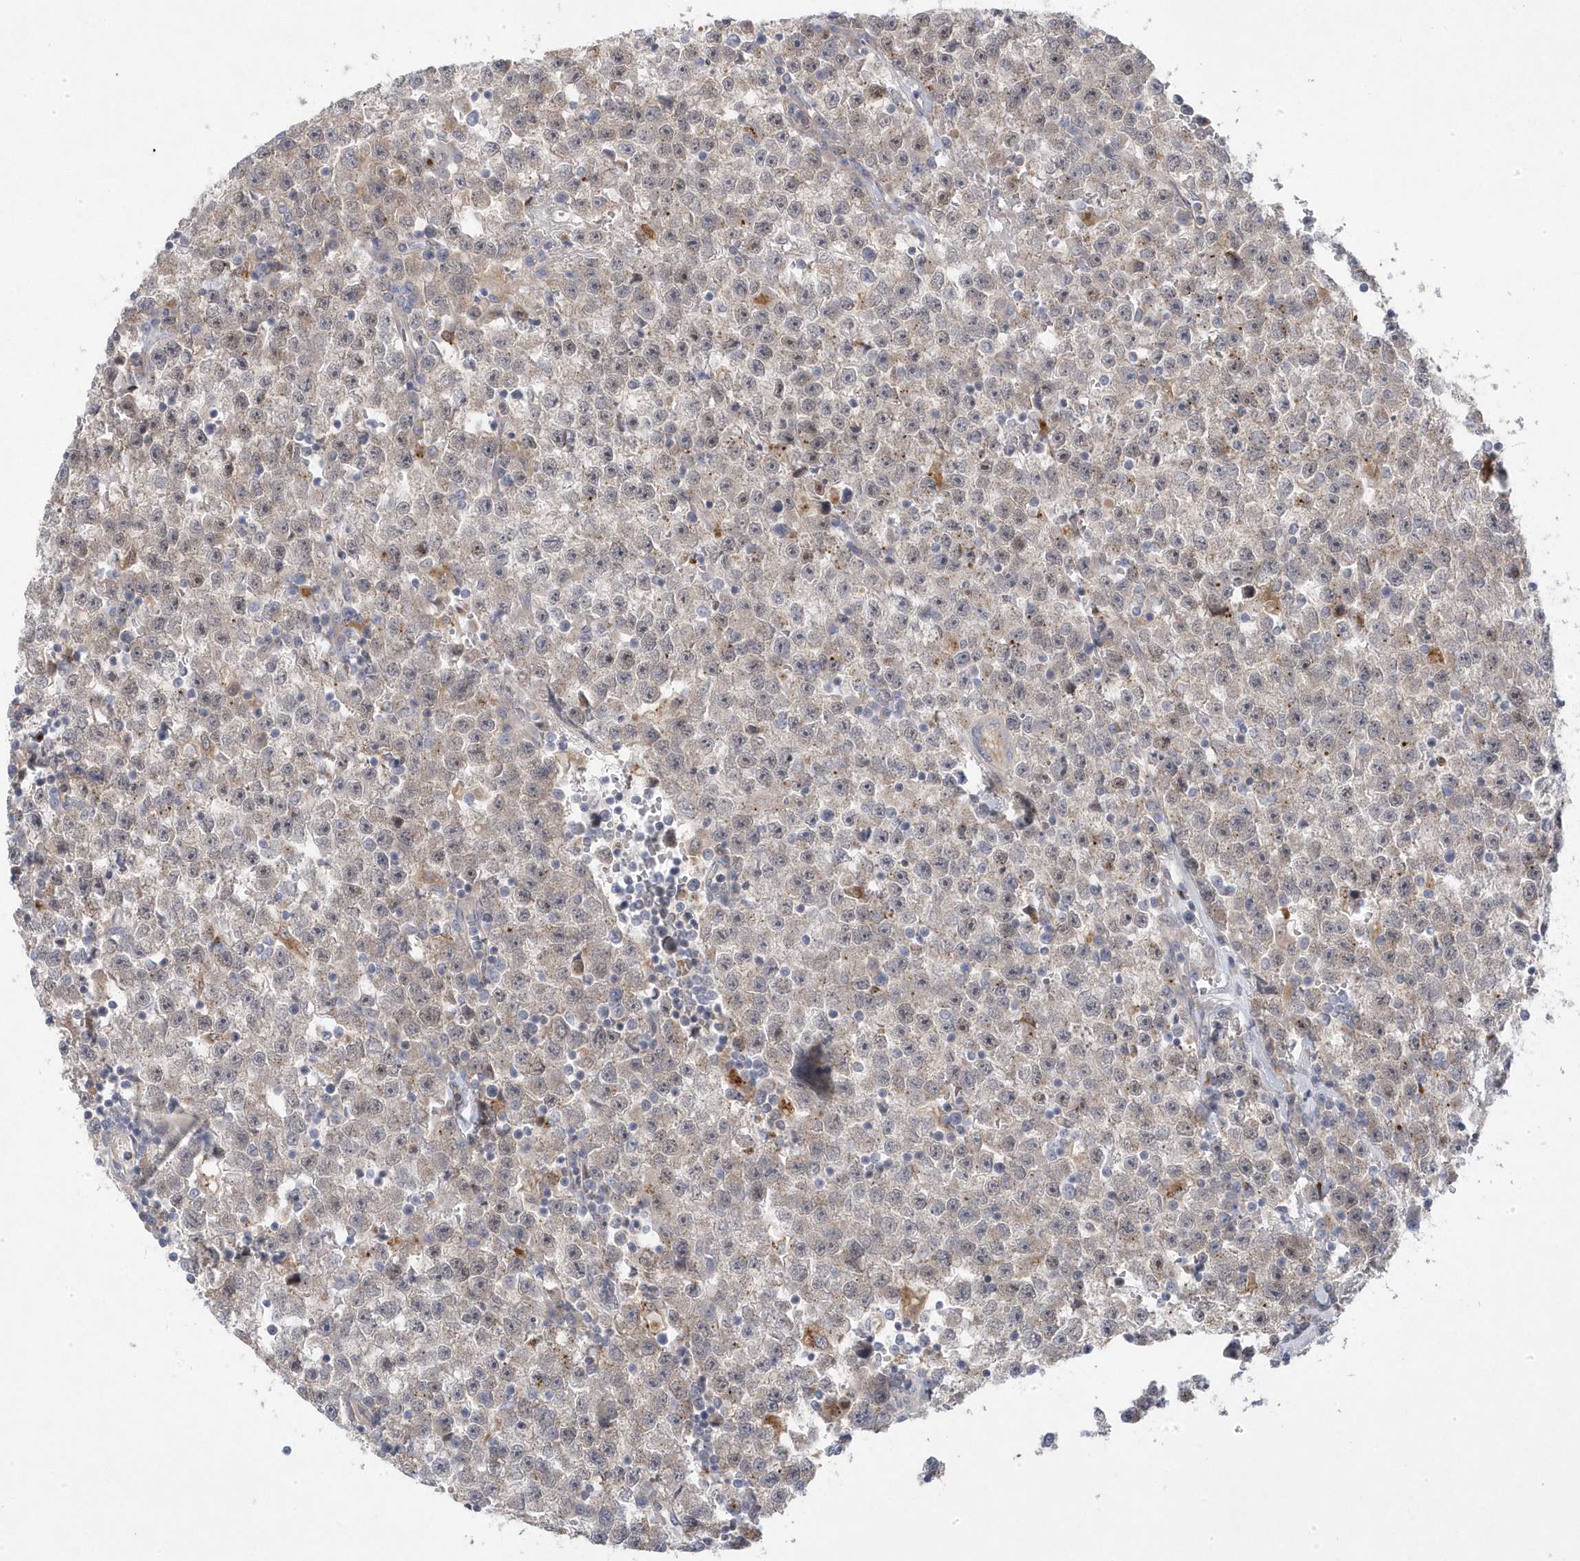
{"staining": {"intensity": "negative", "quantity": "none", "location": "none"}, "tissue": "testis cancer", "cell_type": "Tumor cells", "image_type": "cancer", "snomed": [{"axis": "morphology", "description": "Seminoma, NOS"}, {"axis": "topography", "description": "Testis"}], "caption": "Immunohistochemical staining of testis seminoma displays no significant expression in tumor cells.", "gene": "ANAPC1", "patient": {"sex": "male", "age": 22}}